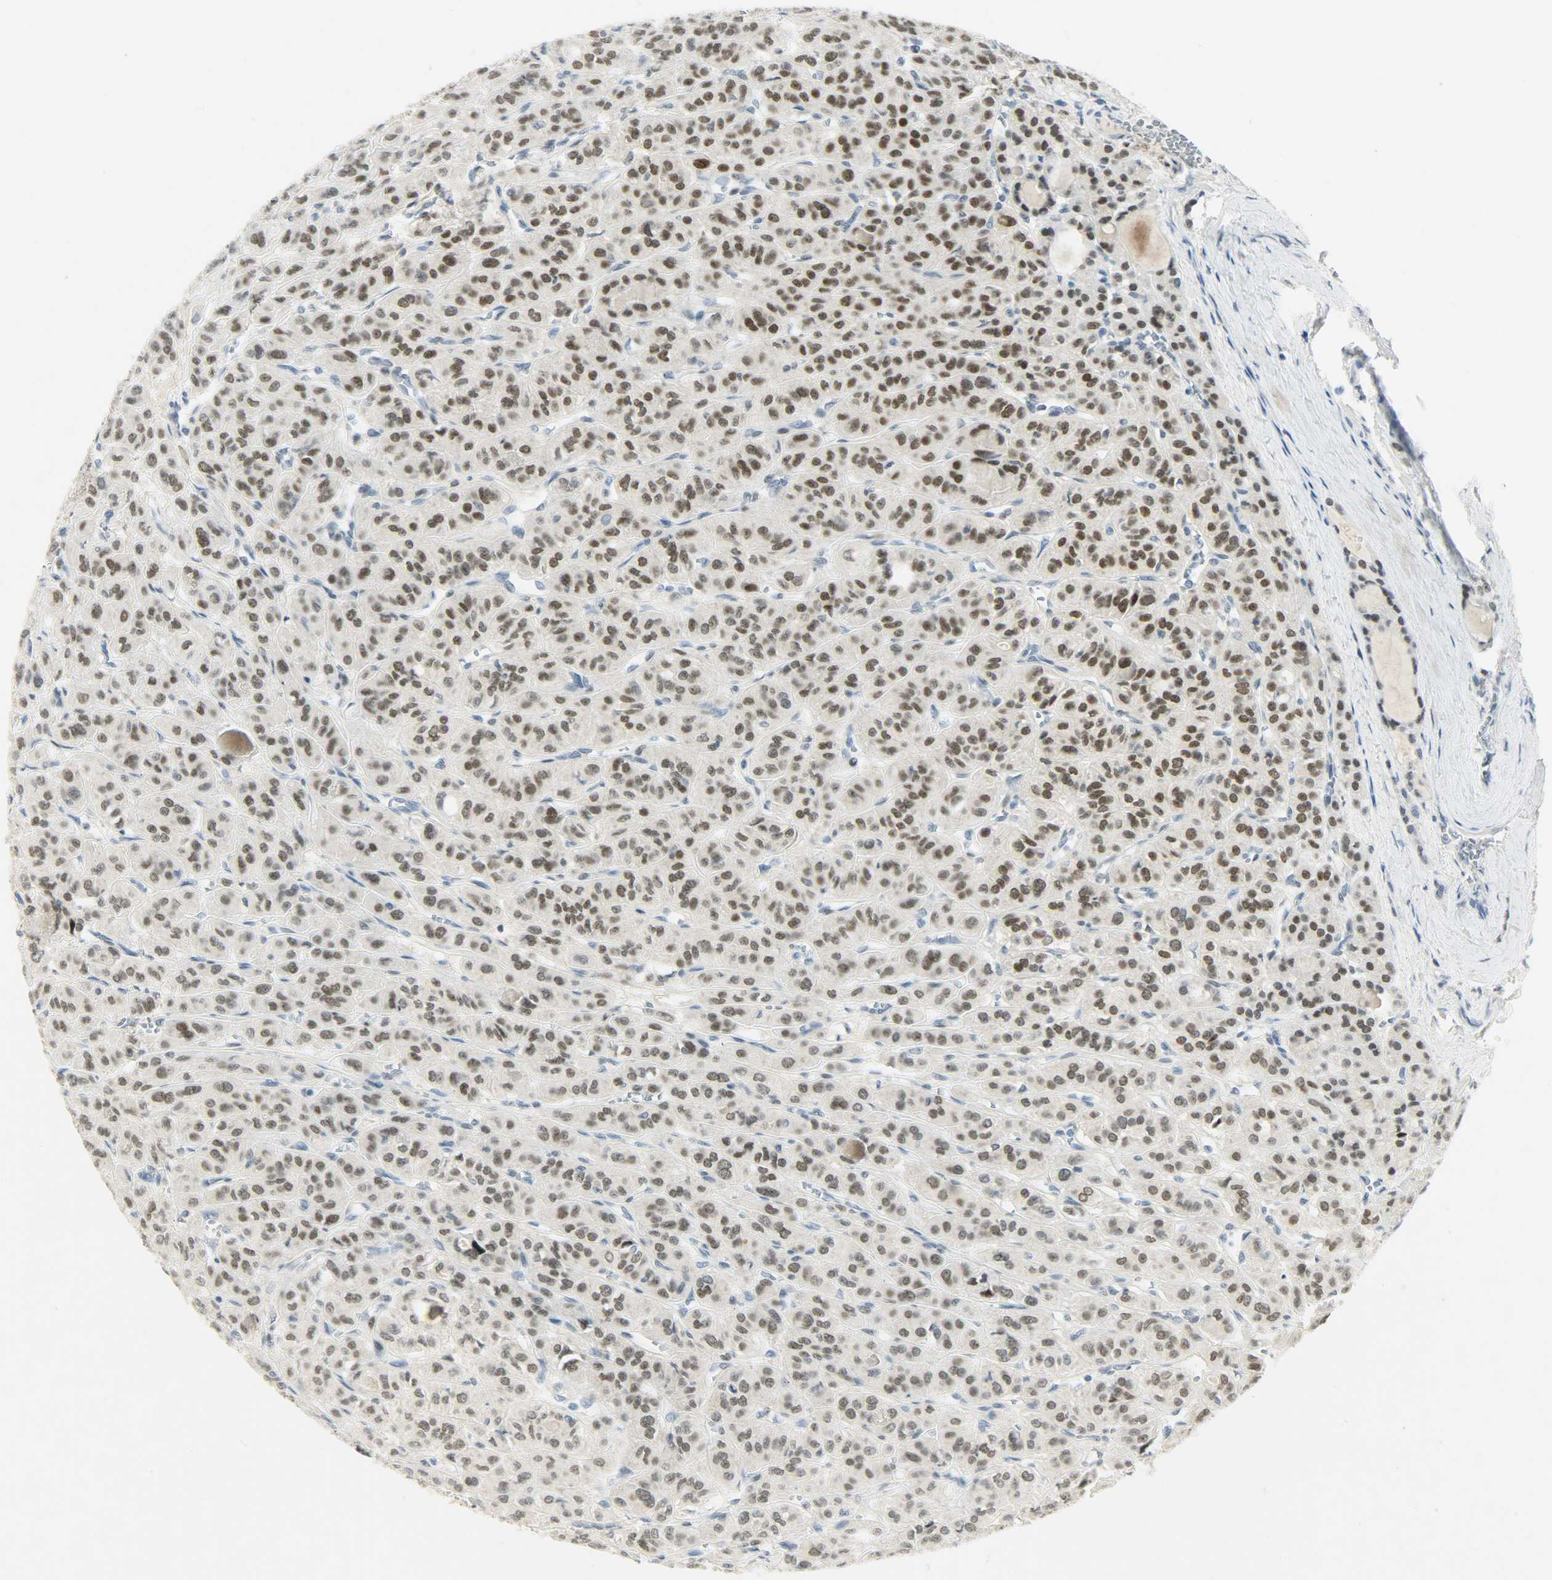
{"staining": {"intensity": "moderate", "quantity": ">75%", "location": "nuclear"}, "tissue": "thyroid cancer", "cell_type": "Tumor cells", "image_type": "cancer", "snomed": [{"axis": "morphology", "description": "Follicular adenoma carcinoma, NOS"}, {"axis": "topography", "description": "Thyroid gland"}], "caption": "Protein analysis of thyroid cancer (follicular adenoma carcinoma) tissue exhibits moderate nuclear positivity in about >75% of tumor cells.", "gene": "PPARG", "patient": {"sex": "female", "age": 71}}